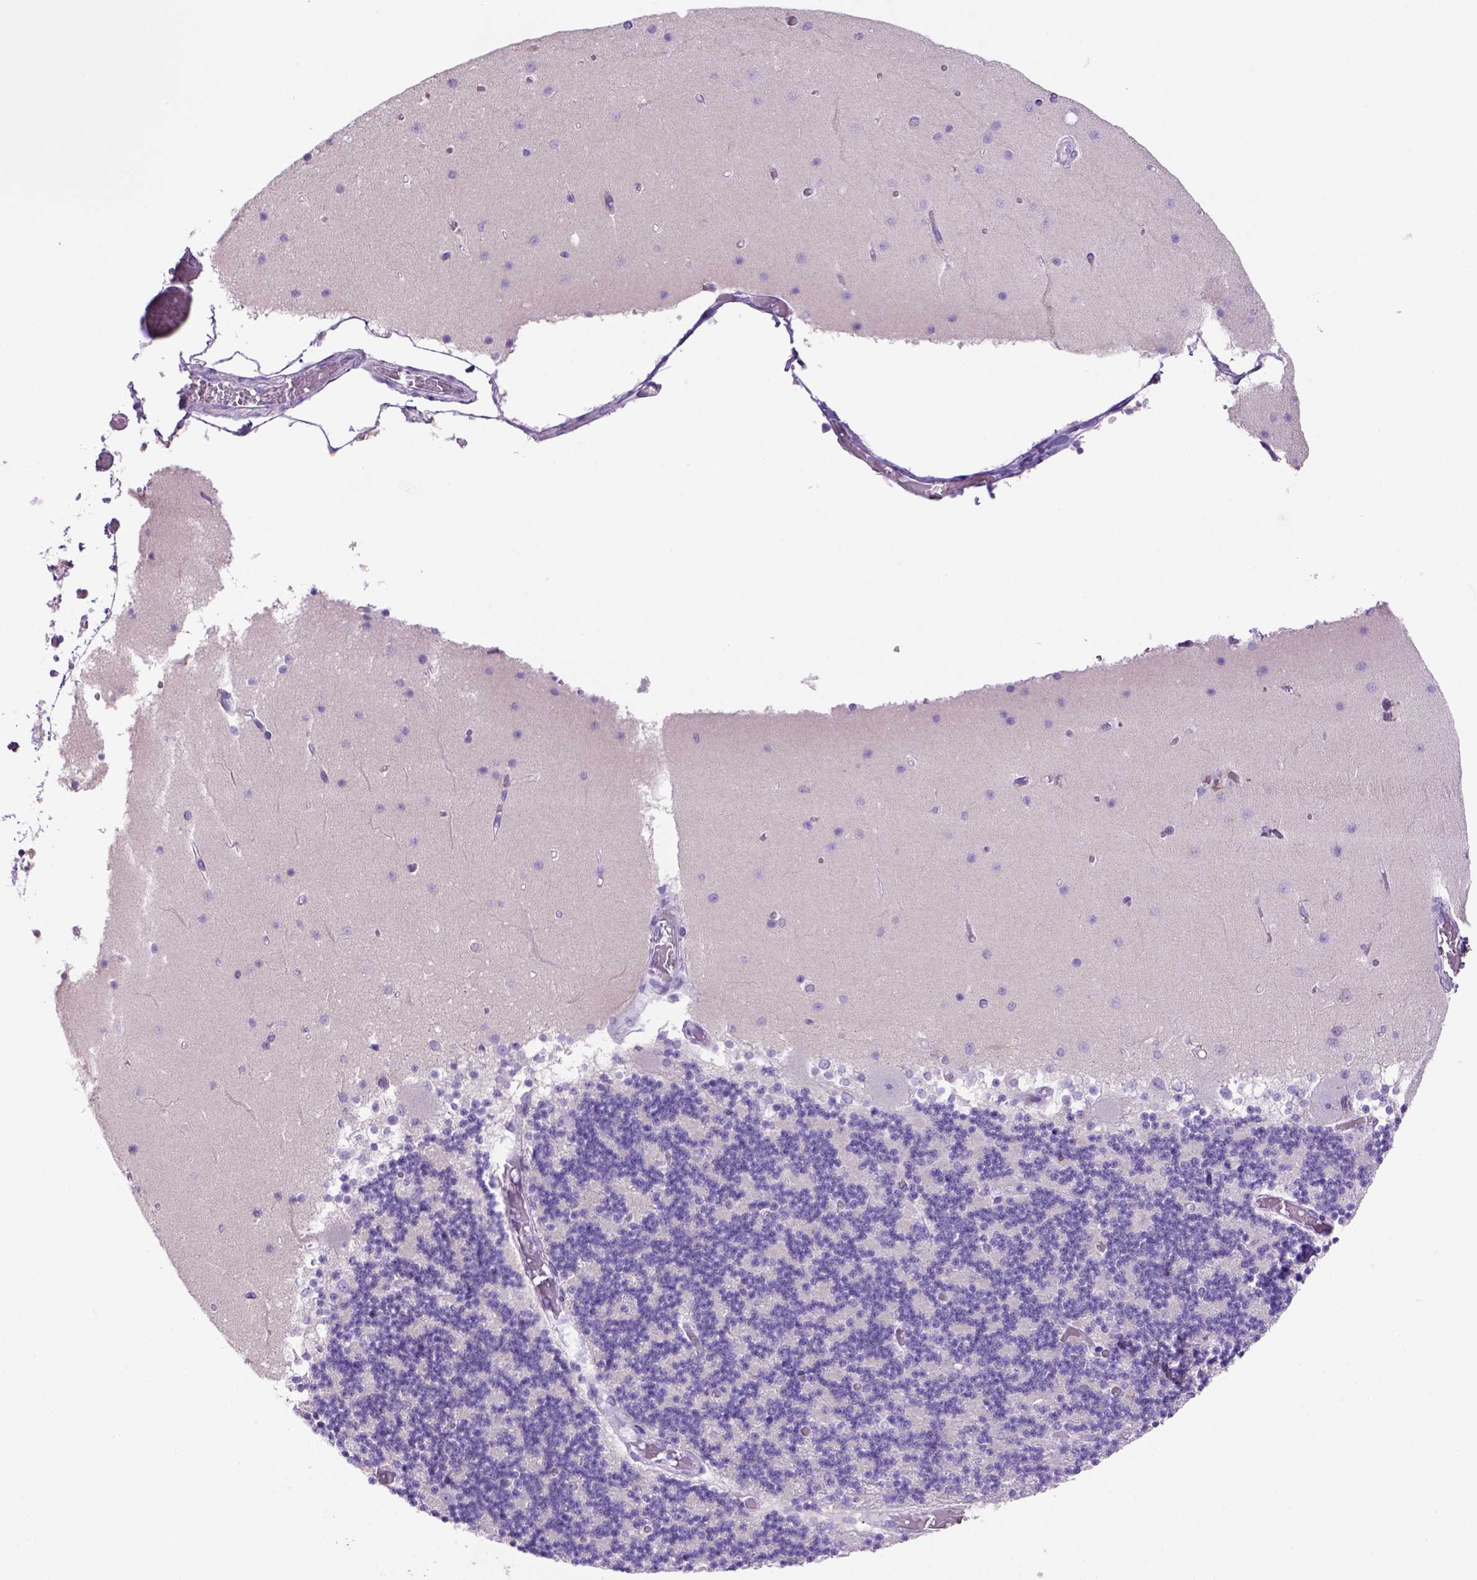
{"staining": {"intensity": "negative", "quantity": "none", "location": "none"}, "tissue": "cerebellum", "cell_type": "Cells in granular layer", "image_type": "normal", "snomed": [{"axis": "morphology", "description": "Normal tissue, NOS"}, {"axis": "topography", "description": "Cerebellum"}], "caption": "Immunohistochemistry (IHC) histopathology image of benign cerebellum: human cerebellum stained with DAB (3,3'-diaminobenzidine) reveals no significant protein expression in cells in granular layer. (DAB IHC with hematoxylin counter stain).", "gene": "SIRPD", "patient": {"sex": "female", "age": 28}}